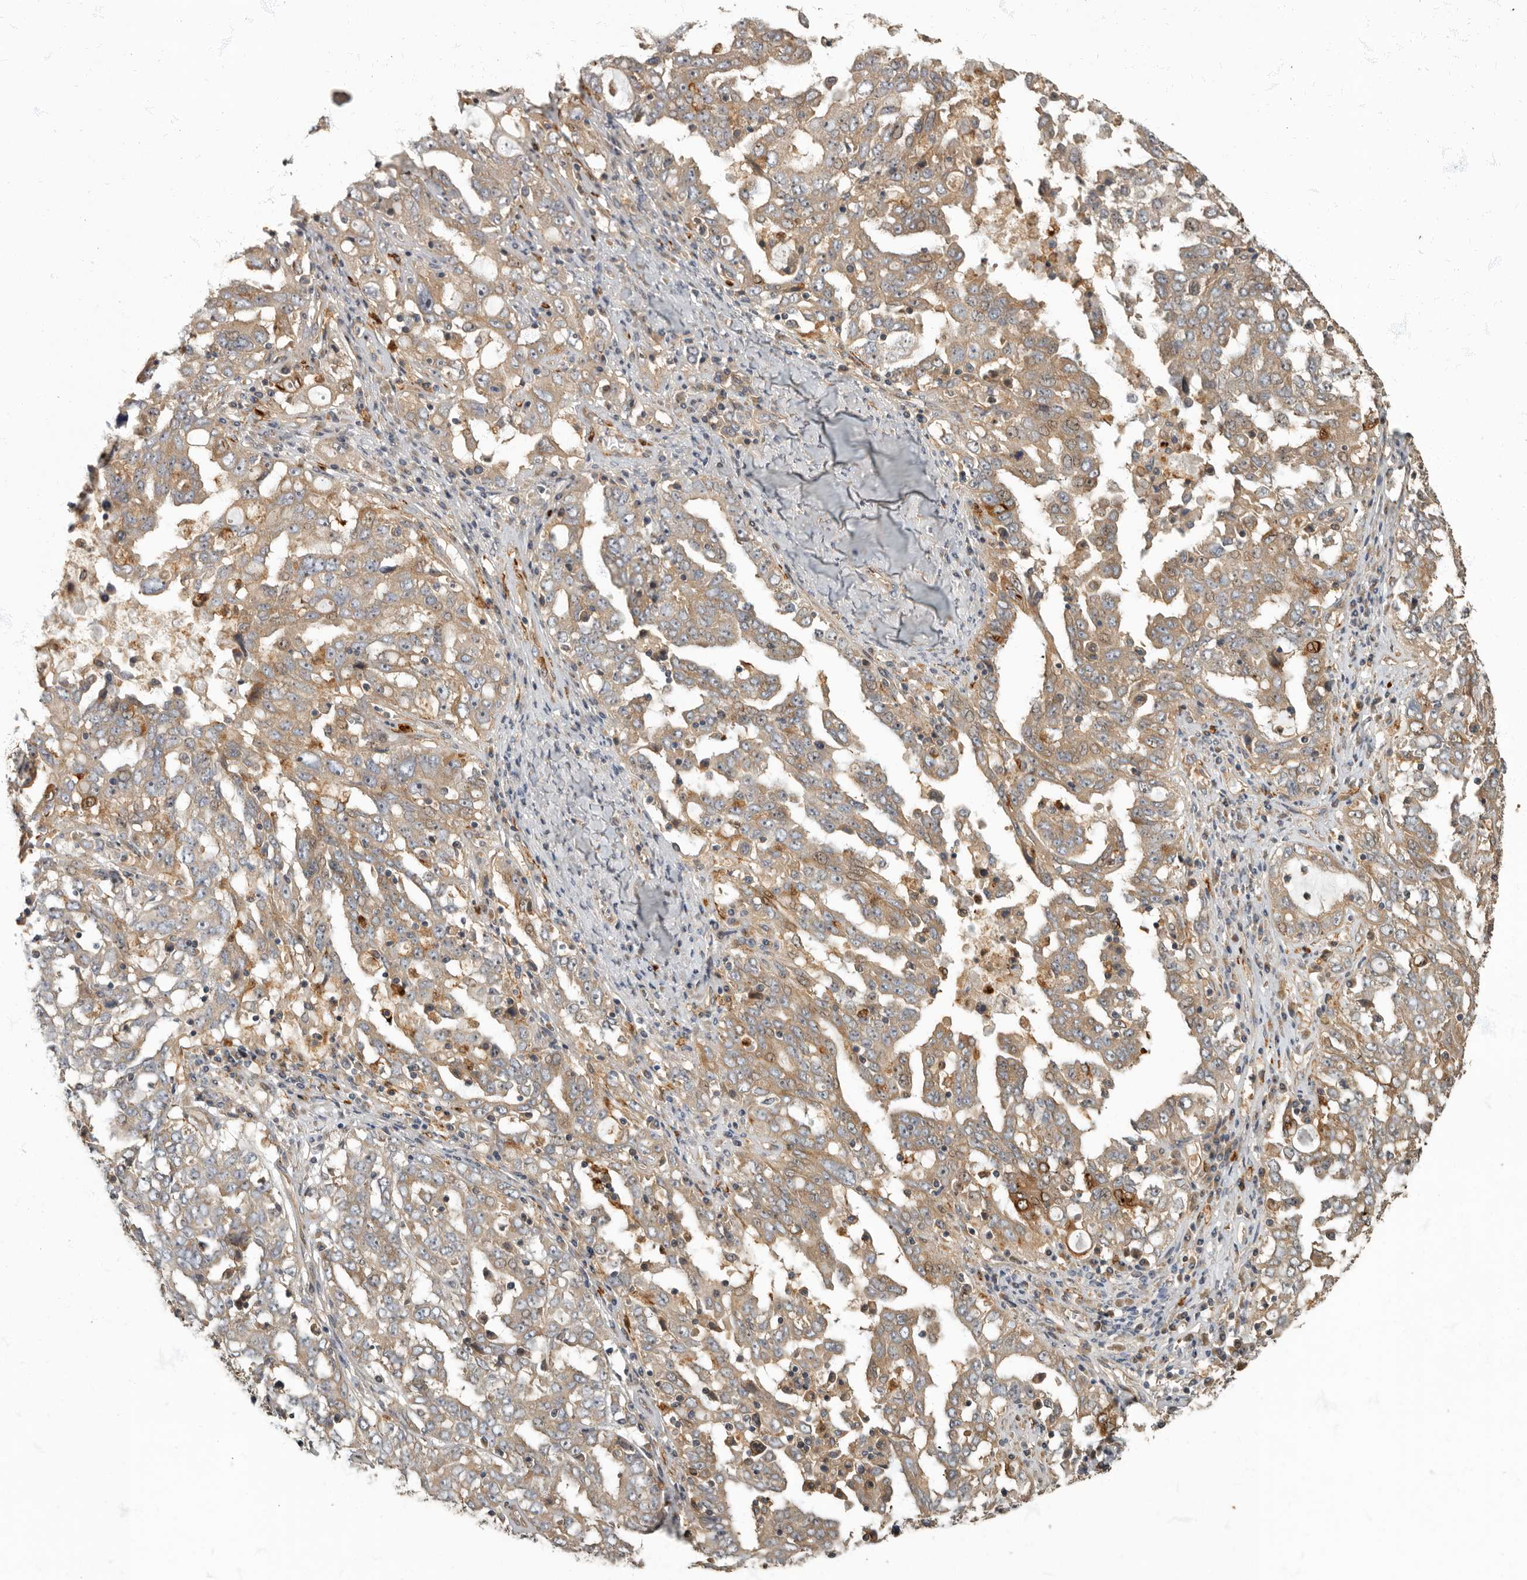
{"staining": {"intensity": "weak", "quantity": ">75%", "location": "cytoplasmic/membranous"}, "tissue": "ovarian cancer", "cell_type": "Tumor cells", "image_type": "cancer", "snomed": [{"axis": "morphology", "description": "Carcinoma, endometroid"}, {"axis": "topography", "description": "Ovary"}], "caption": "Approximately >75% of tumor cells in human endometroid carcinoma (ovarian) demonstrate weak cytoplasmic/membranous protein positivity as visualized by brown immunohistochemical staining.", "gene": "DAAM1", "patient": {"sex": "female", "age": 62}}